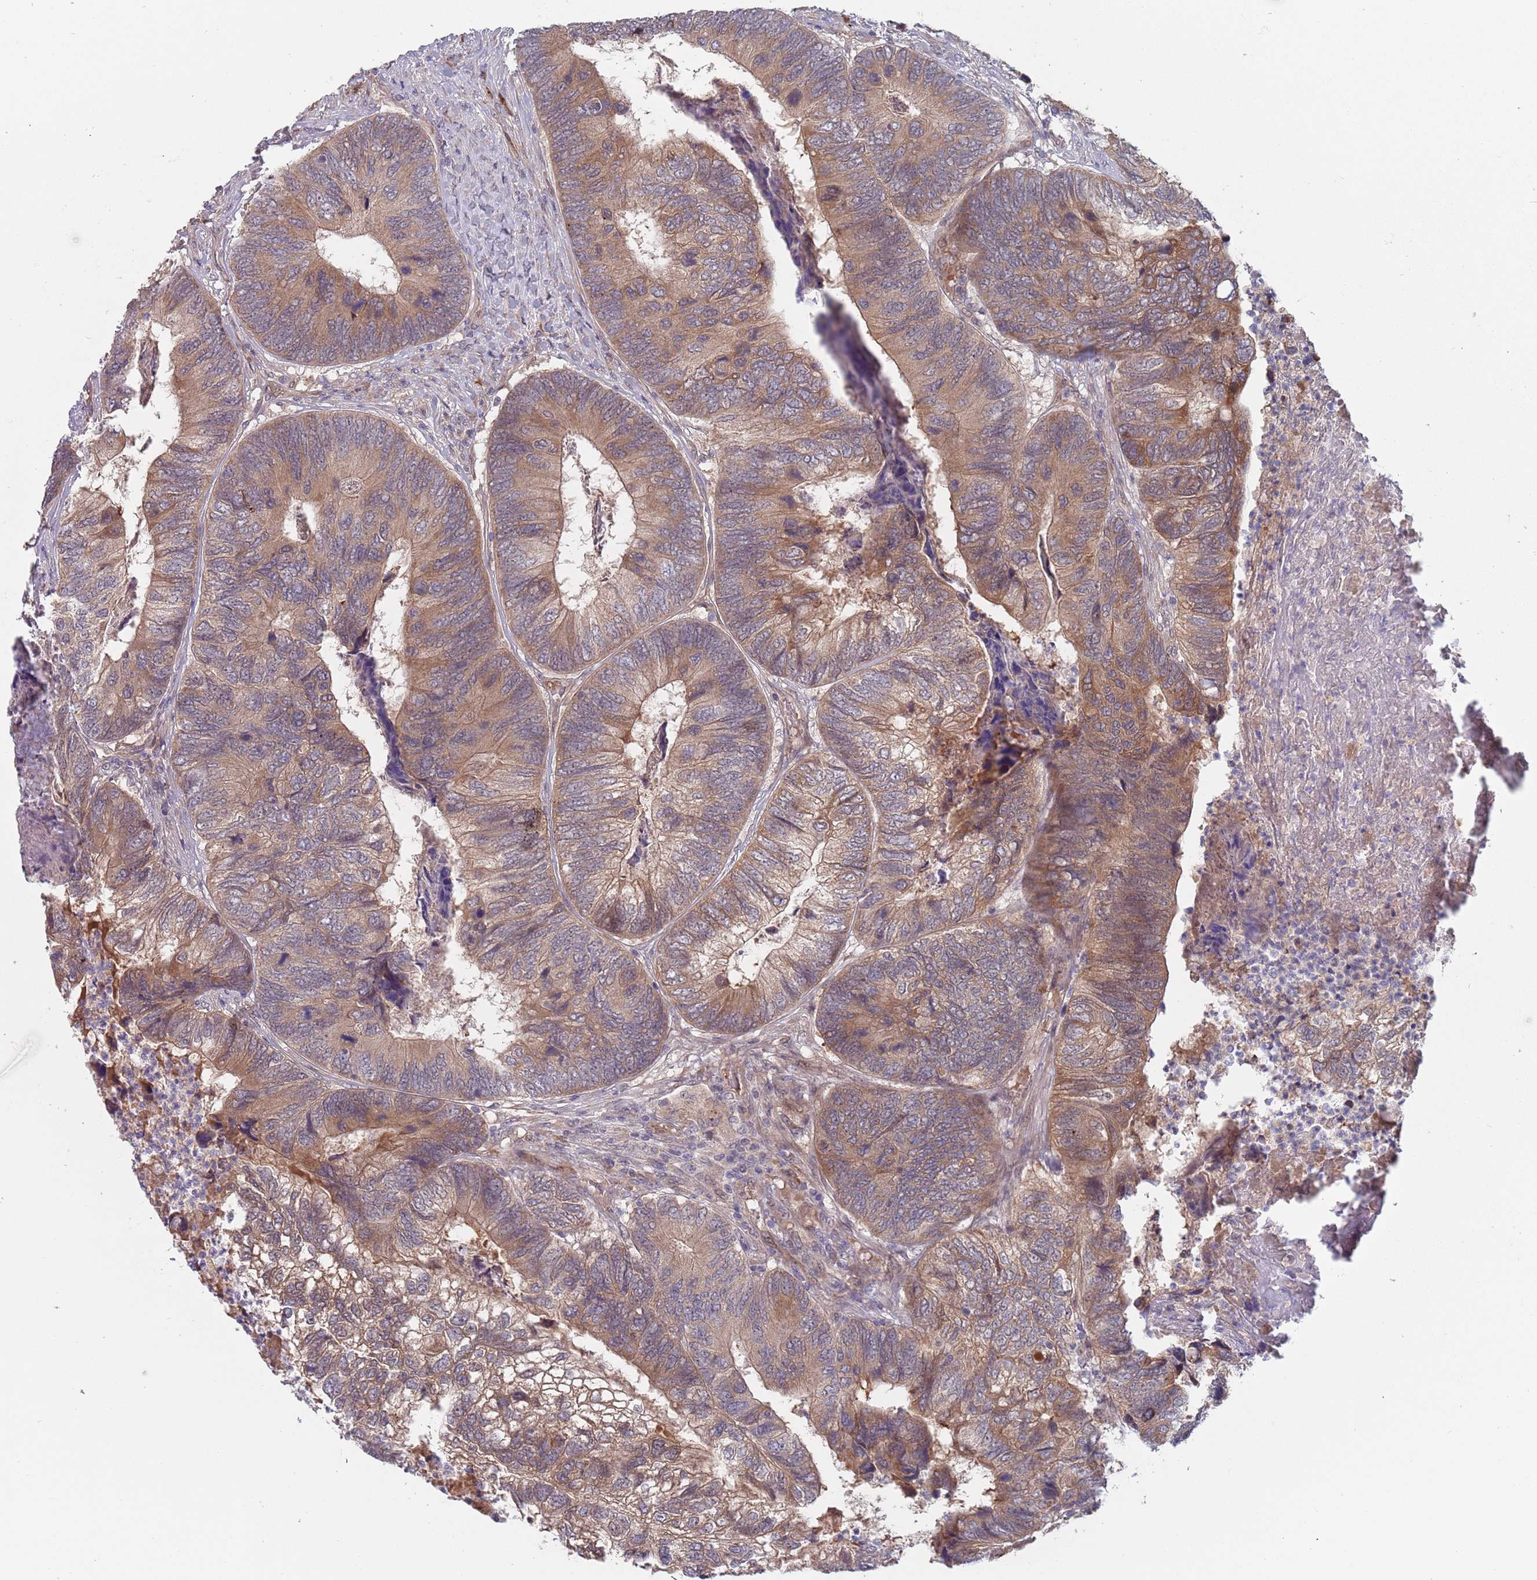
{"staining": {"intensity": "moderate", "quantity": ">75%", "location": "cytoplasmic/membranous"}, "tissue": "colorectal cancer", "cell_type": "Tumor cells", "image_type": "cancer", "snomed": [{"axis": "morphology", "description": "Adenocarcinoma, NOS"}, {"axis": "topography", "description": "Colon"}], "caption": "This photomicrograph exhibits adenocarcinoma (colorectal) stained with immunohistochemistry to label a protein in brown. The cytoplasmic/membranous of tumor cells show moderate positivity for the protein. Nuclei are counter-stained blue.", "gene": "ZNF140", "patient": {"sex": "female", "age": 67}}